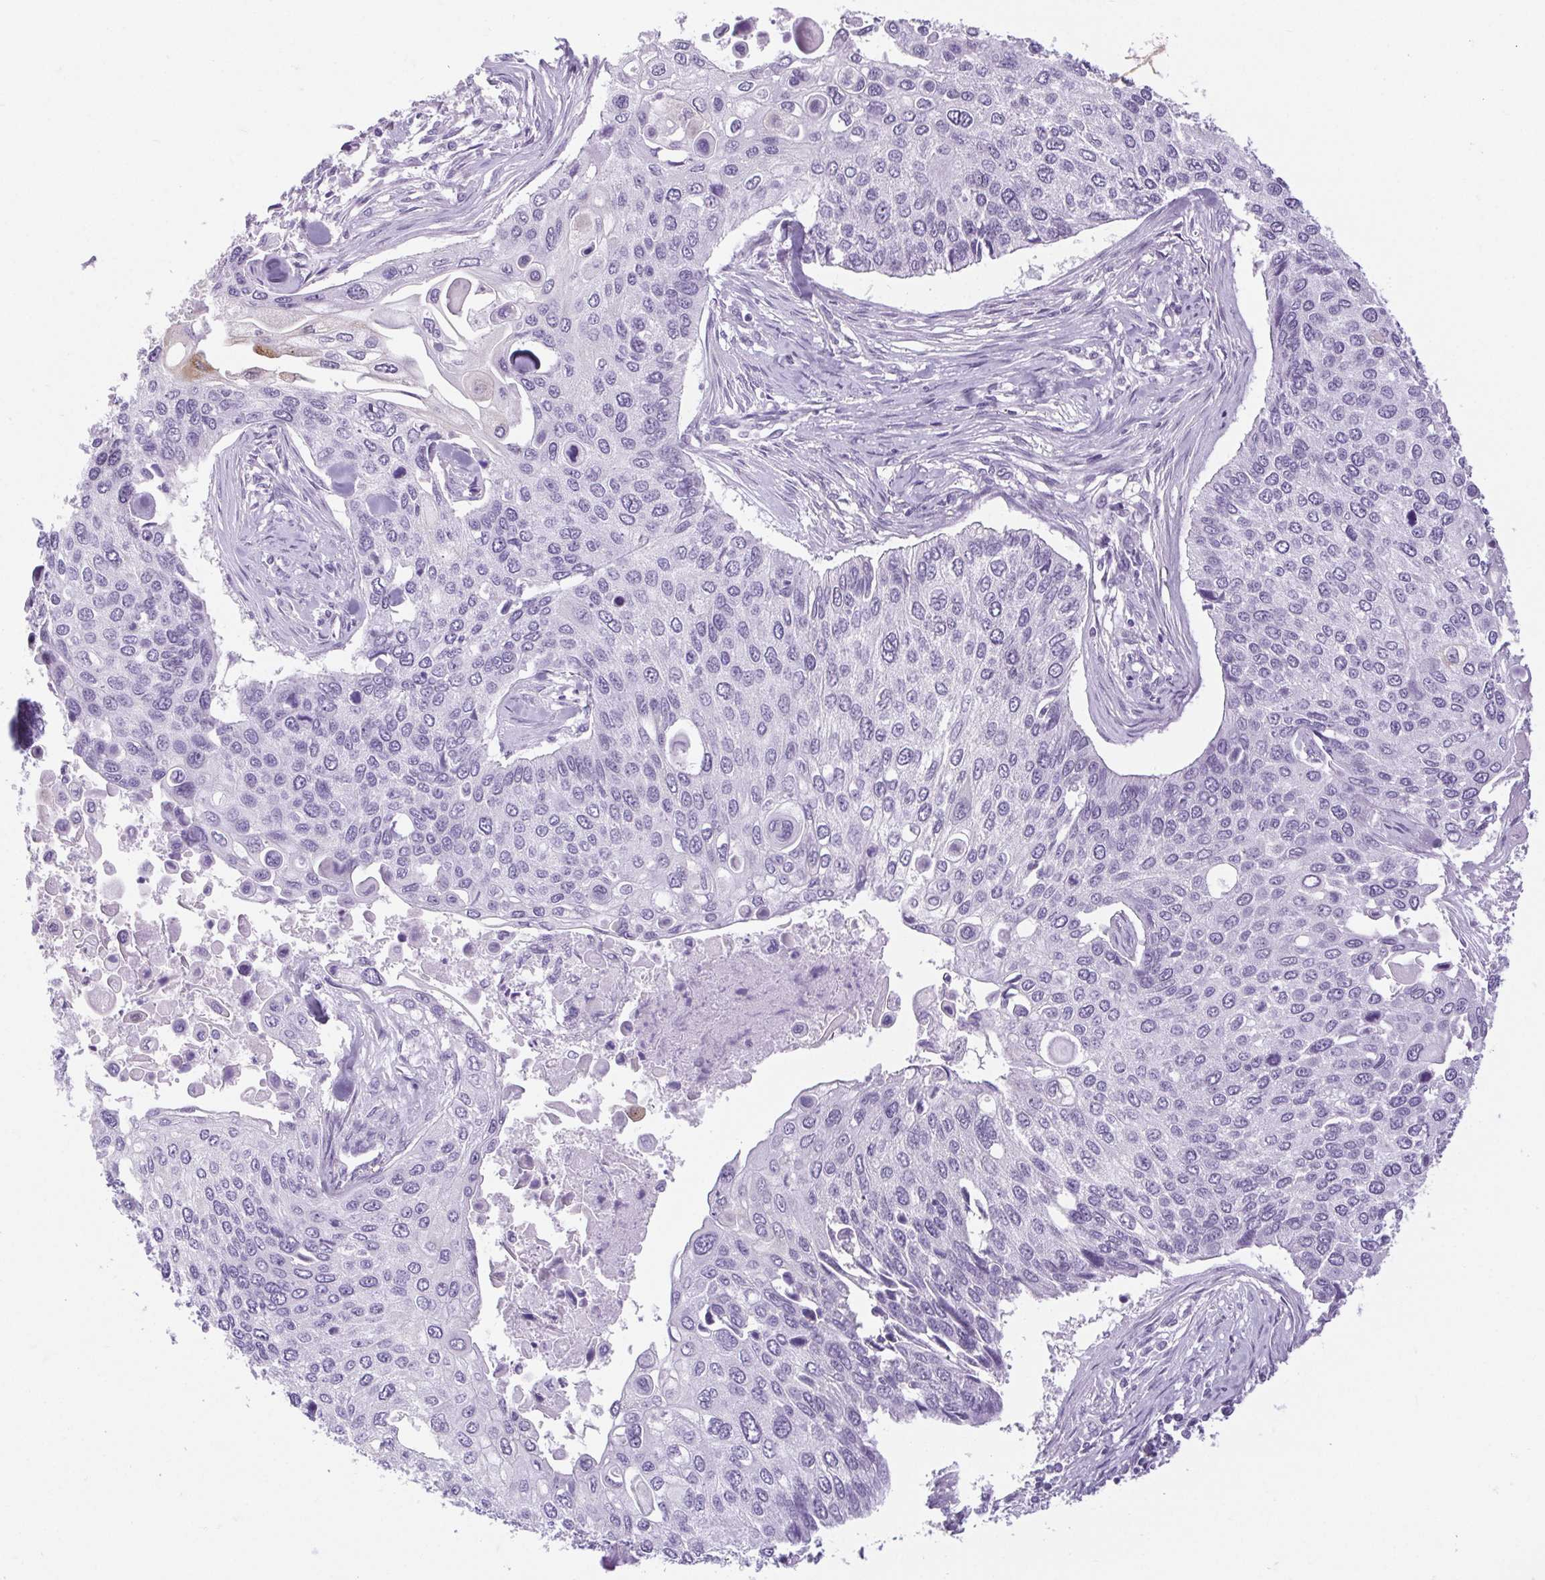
{"staining": {"intensity": "weak", "quantity": "<25%", "location": "cytoplasmic/membranous"}, "tissue": "lung cancer", "cell_type": "Tumor cells", "image_type": "cancer", "snomed": [{"axis": "morphology", "description": "Squamous cell carcinoma, NOS"}, {"axis": "morphology", "description": "Squamous cell carcinoma, metastatic, NOS"}, {"axis": "topography", "description": "Lung"}], "caption": "A high-resolution image shows immunohistochemistry staining of lung metastatic squamous cell carcinoma, which exhibits no significant expression in tumor cells.", "gene": "BCAS1", "patient": {"sex": "male", "age": 63}}